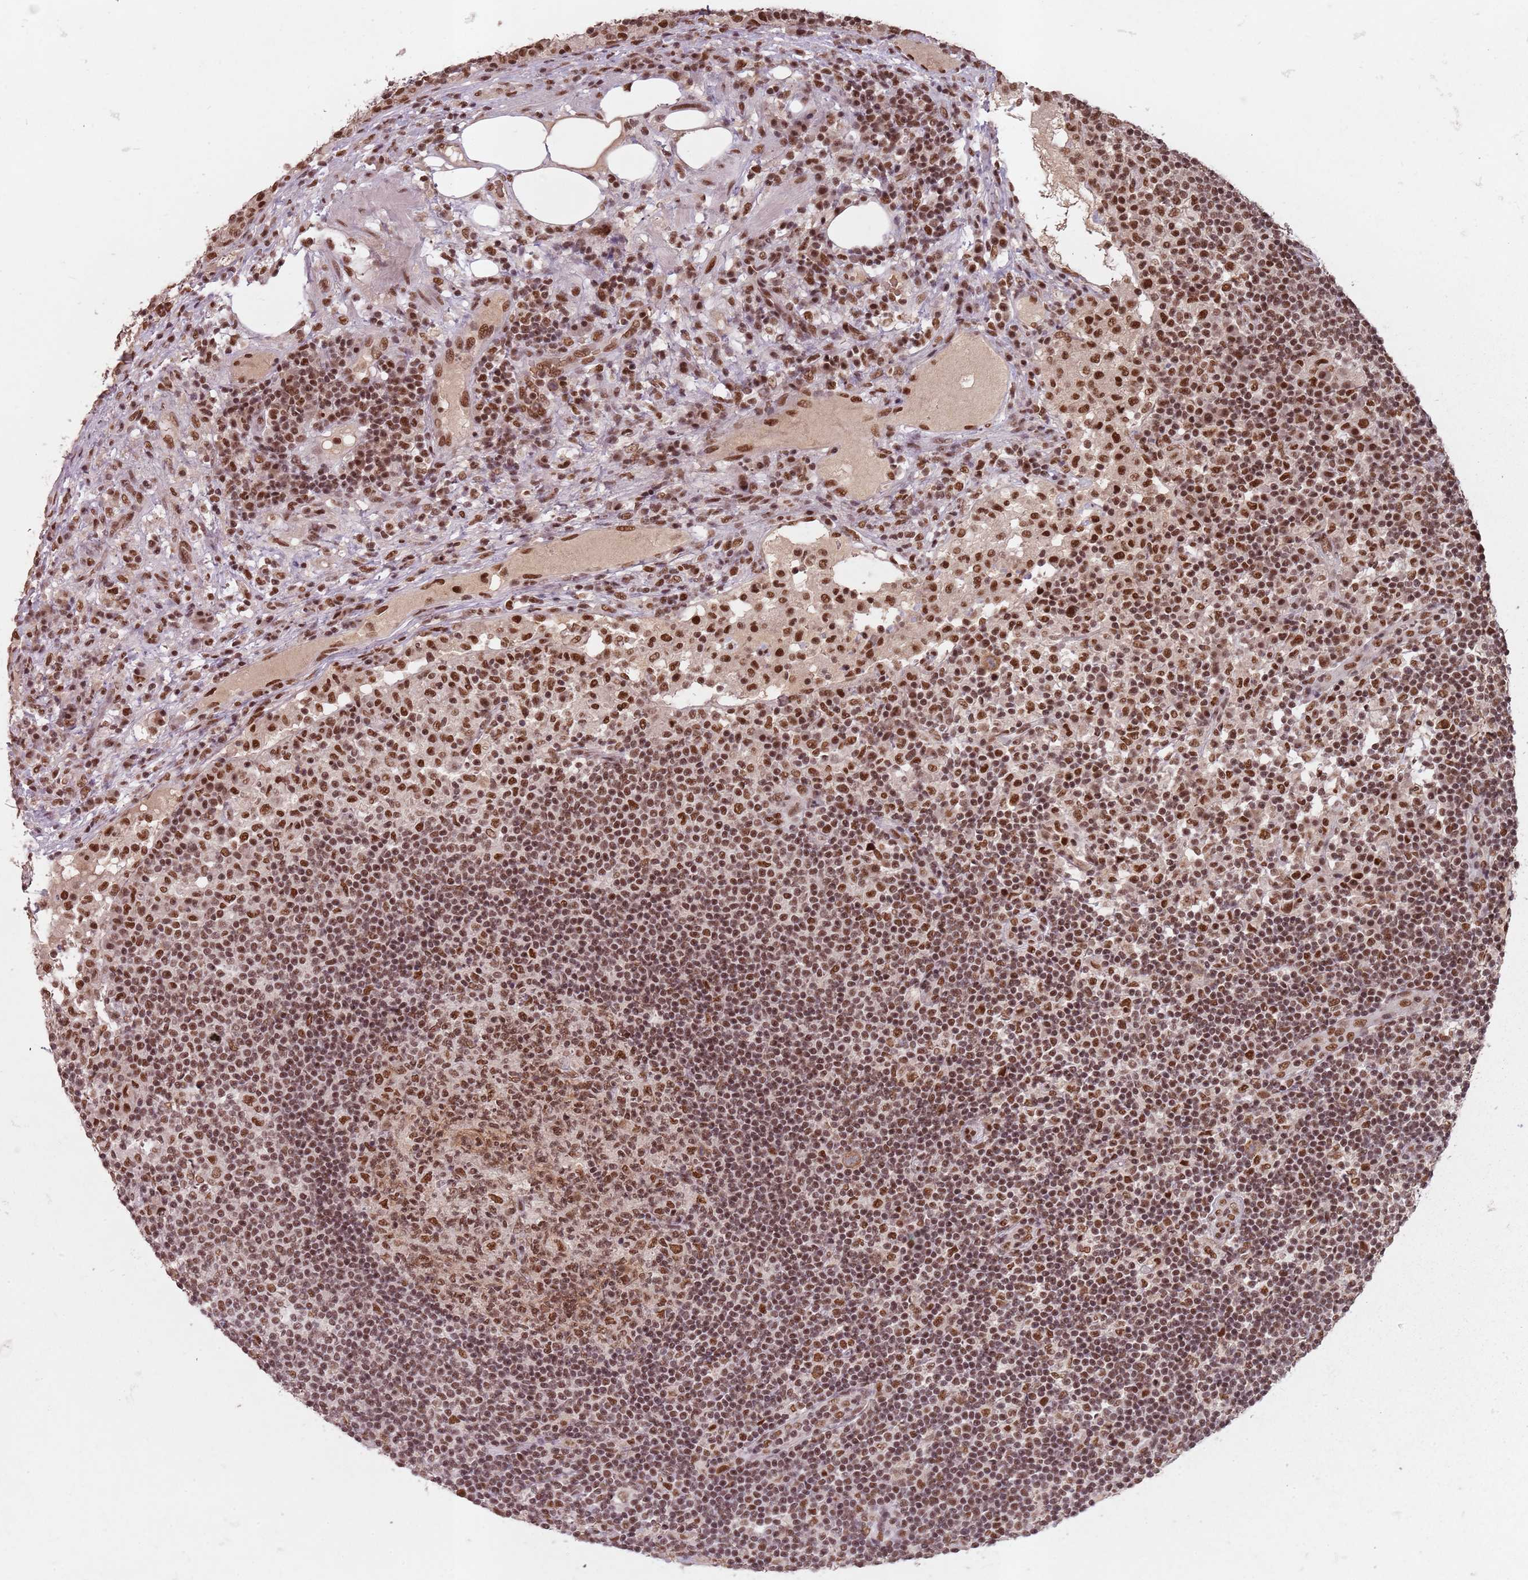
{"staining": {"intensity": "moderate", "quantity": ">75%", "location": "nuclear"}, "tissue": "lymph node", "cell_type": "Germinal center cells", "image_type": "normal", "snomed": [{"axis": "morphology", "description": "Normal tissue, NOS"}, {"axis": "topography", "description": "Lymph node"}], "caption": "Immunohistochemical staining of benign lymph node exhibits >75% levels of moderate nuclear protein expression in approximately >75% of germinal center cells.", "gene": "NCBP1", "patient": {"sex": "female", "age": 53}}